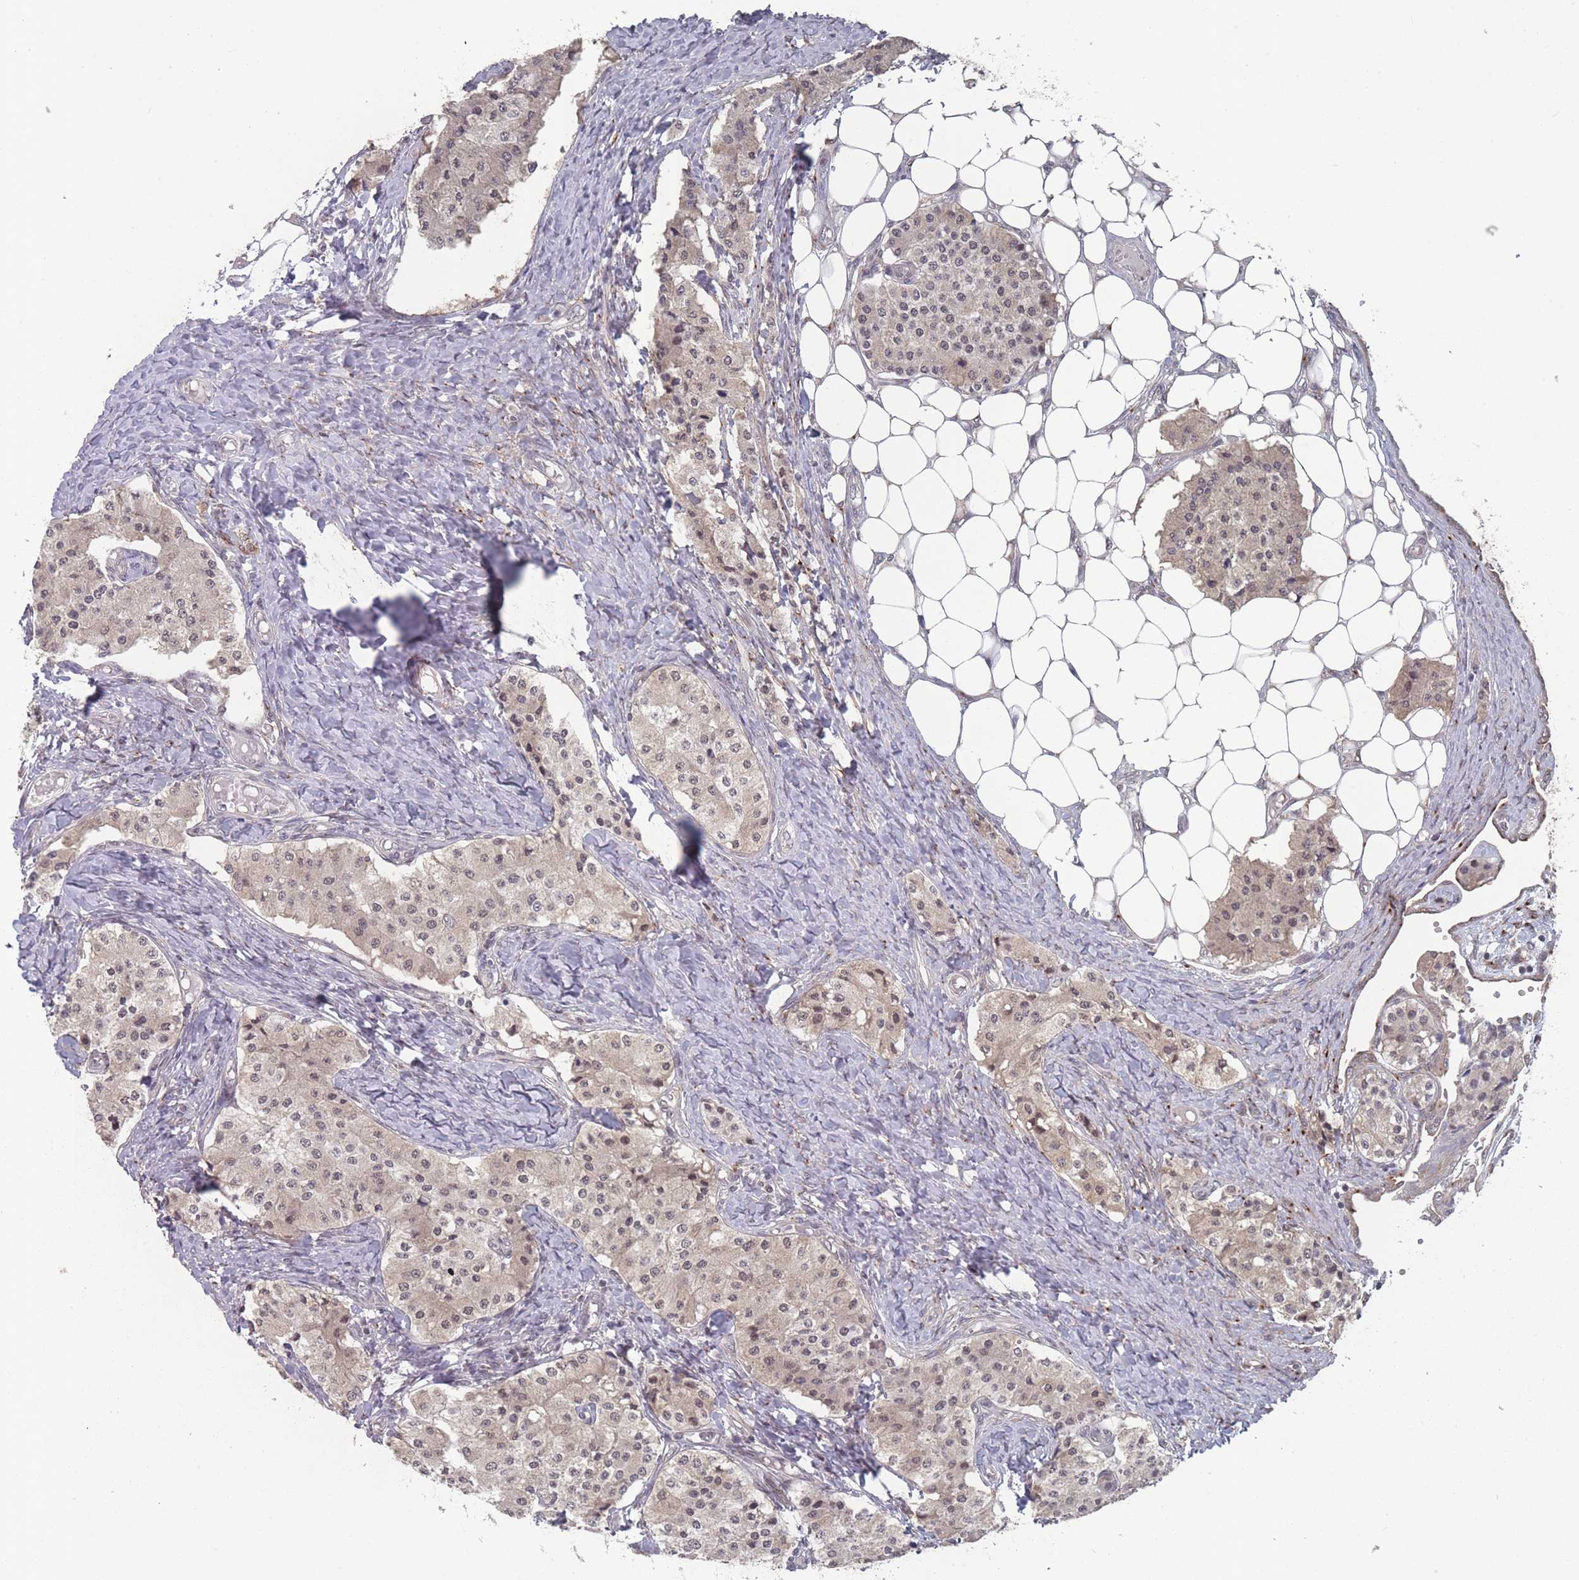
{"staining": {"intensity": "weak", "quantity": ">75%", "location": "nuclear"}, "tissue": "carcinoid", "cell_type": "Tumor cells", "image_type": "cancer", "snomed": [{"axis": "morphology", "description": "Carcinoid, malignant, NOS"}, {"axis": "topography", "description": "Colon"}], "caption": "A micrograph showing weak nuclear positivity in approximately >75% of tumor cells in carcinoid, as visualized by brown immunohistochemical staining.", "gene": "CNTRL", "patient": {"sex": "female", "age": 52}}